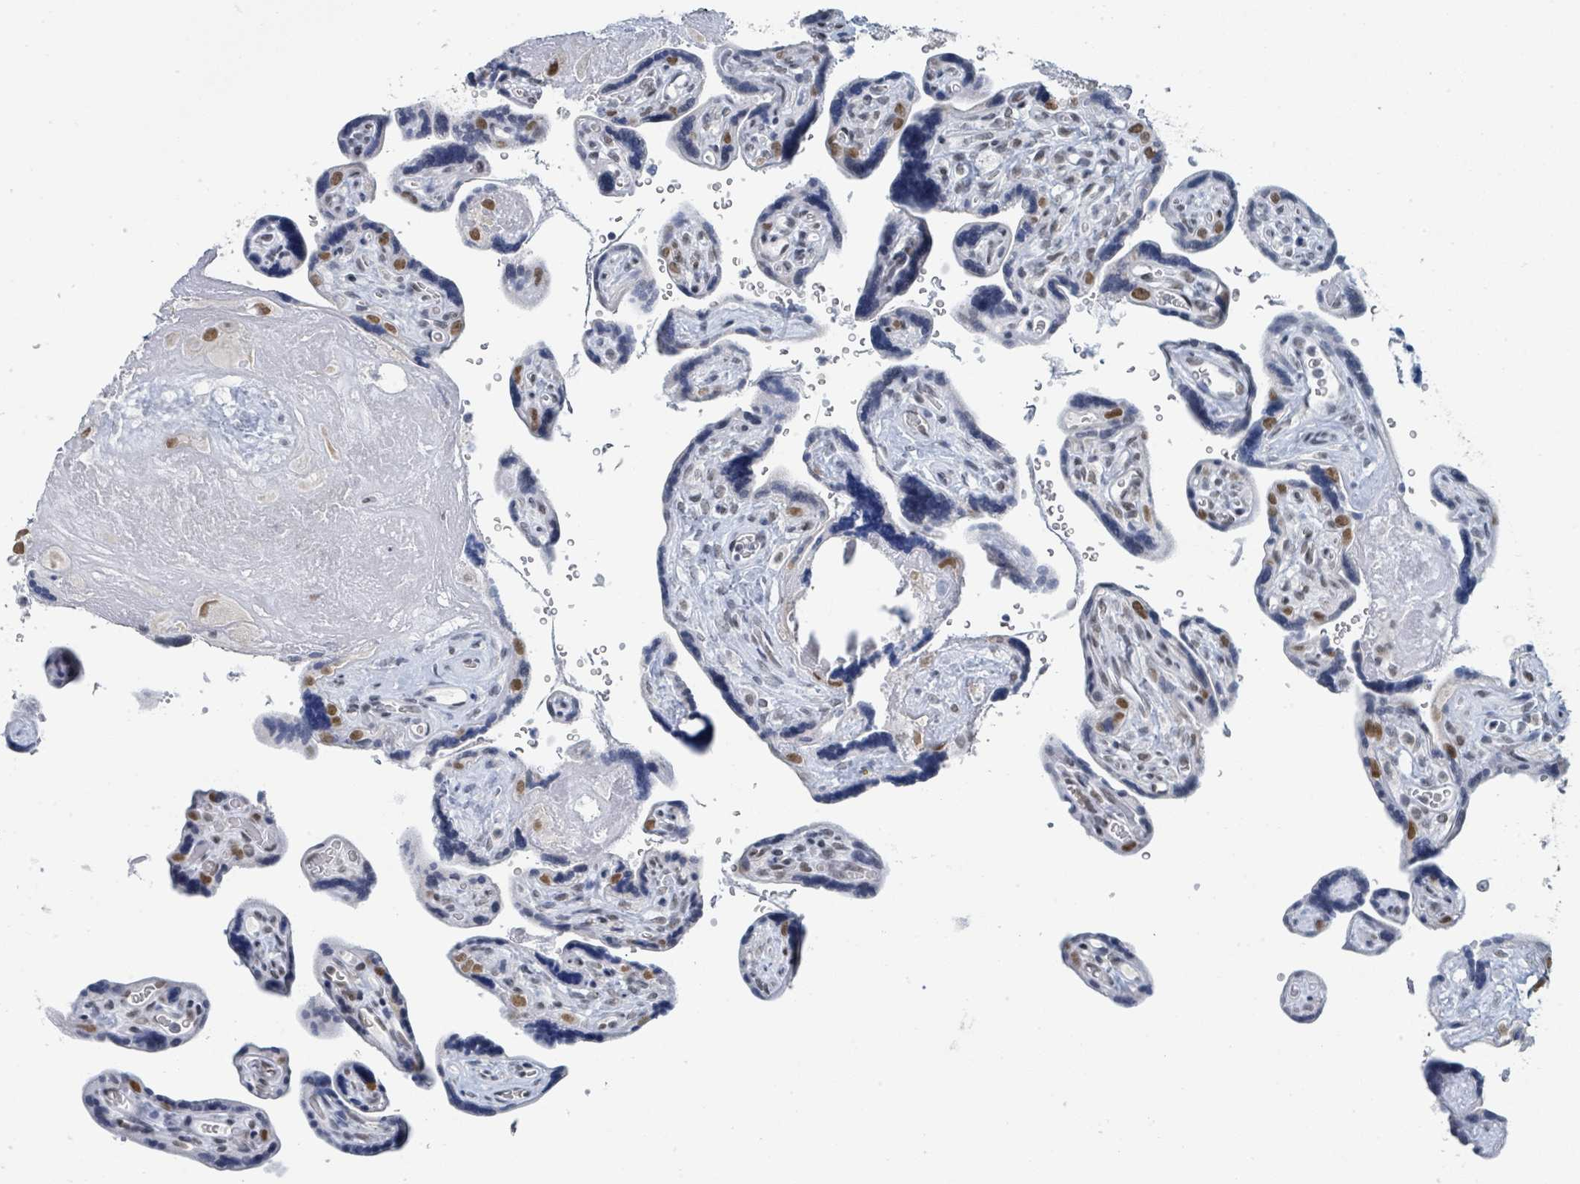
{"staining": {"intensity": "moderate", "quantity": "<25%", "location": "nuclear"}, "tissue": "placenta", "cell_type": "Trophoblastic cells", "image_type": "normal", "snomed": [{"axis": "morphology", "description": "Normal tissue, NOS"}, {"axis": "topography", "description": "Placenta"}], "caption": "Trophoblastic cells display moderate nuclear expression in approximately <25% of cells in normal placenta.", "gene": "EHMT2", "patient": {"sex": "female", "age": 39}}